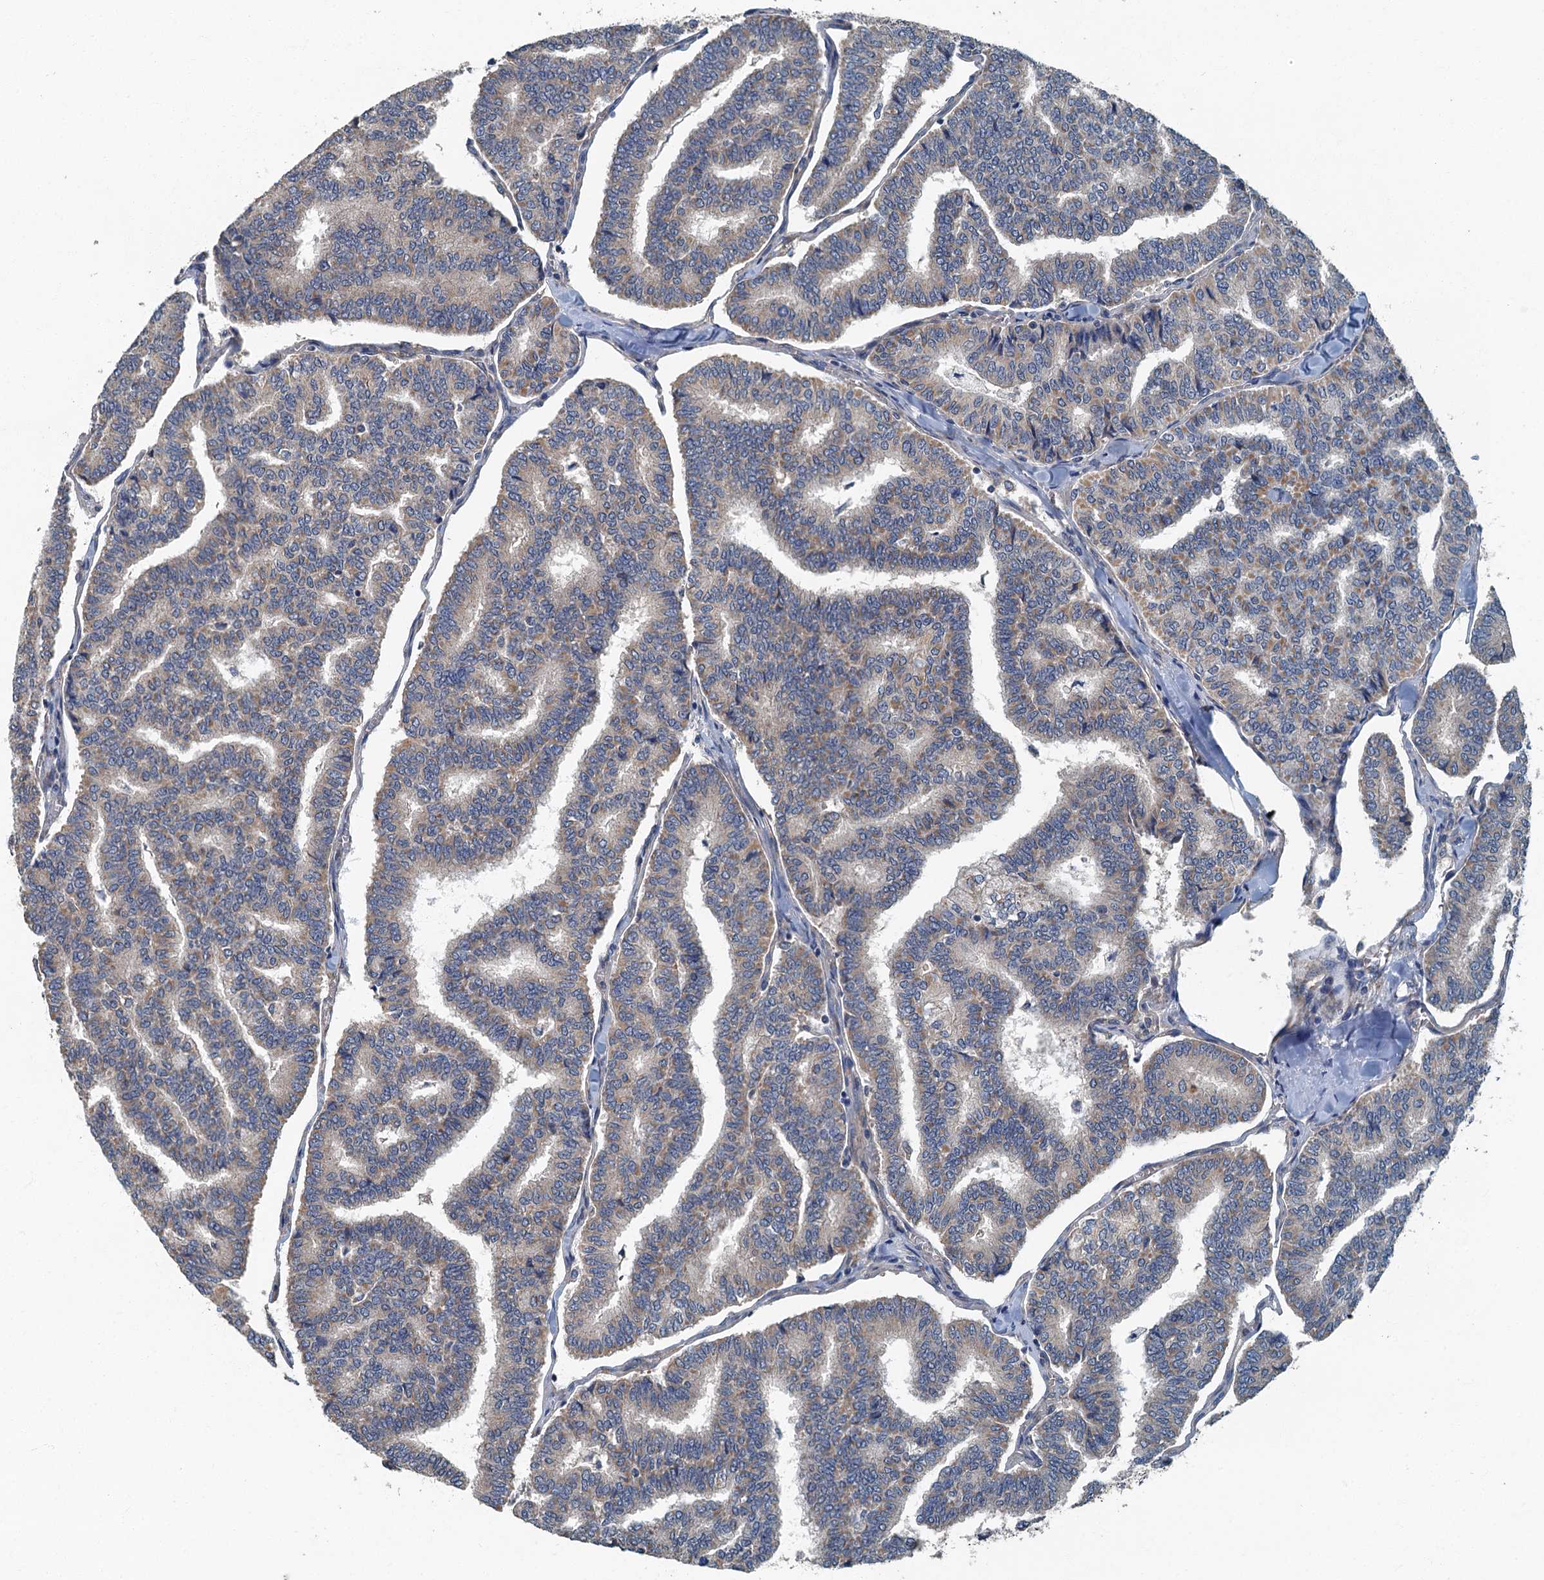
{"staining": {"intensity": "weak", "quantity": "25%-75%", "location": "cytoplasmic/membranous"}, "tissue": "thyroid cancer", "cell_type": "Tumor cells", "image_type": "cancer", "snomed": [{"axis": "morphology", "description": "Papillary adenocarcinoma, NOS"}, {"axis": "topography", "description": "Thyroid gland"}], "caption": "There is low levels of weak cytoplasmic/membranous expression in tumor cells of thyroid cancer, as demonstrated by immunohistochemical staining (brown color).", "gene": "DDX49", "patient": {"sex": "female", "age": 35}}